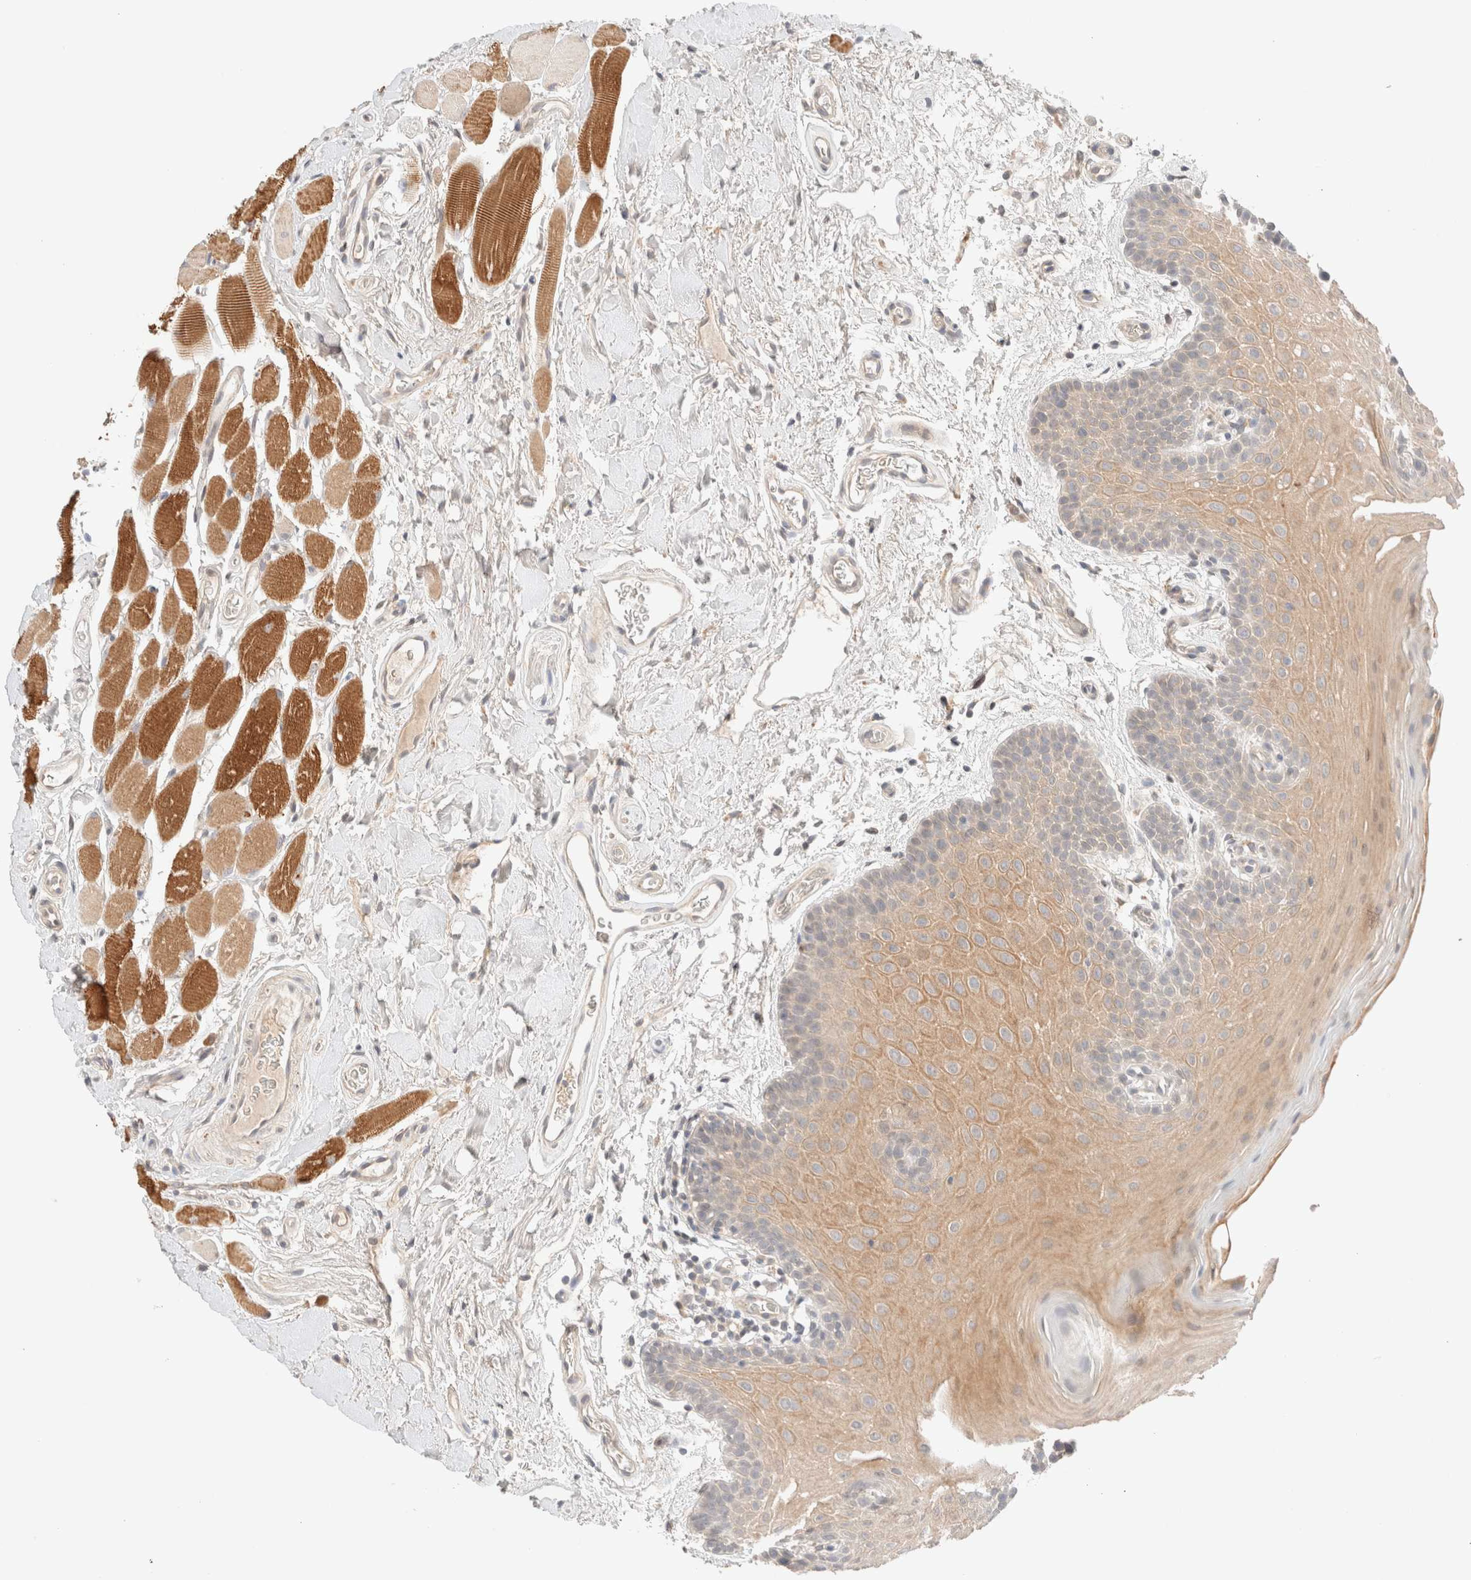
{"staining": {"intensity": "weak", "quantity": ">75%", "location": "cytoplasmic/membranous"}, "tissue": "oral mucosa", "cell_type": "Squamous epithelial cells", "image_type": "normal", "snomed": [{"axis": "morphology", "description": "Normal tissue, NOS"}, {"axis": "topography", "description": "Oral tissue"}], "caption": "Oral mucosa stained for a protein reveals weak cytoplasmic/membranous positivity in squamous epithelial cells.", "gene": "SARM1", "patient": {"sex": "male", "age": 62}}